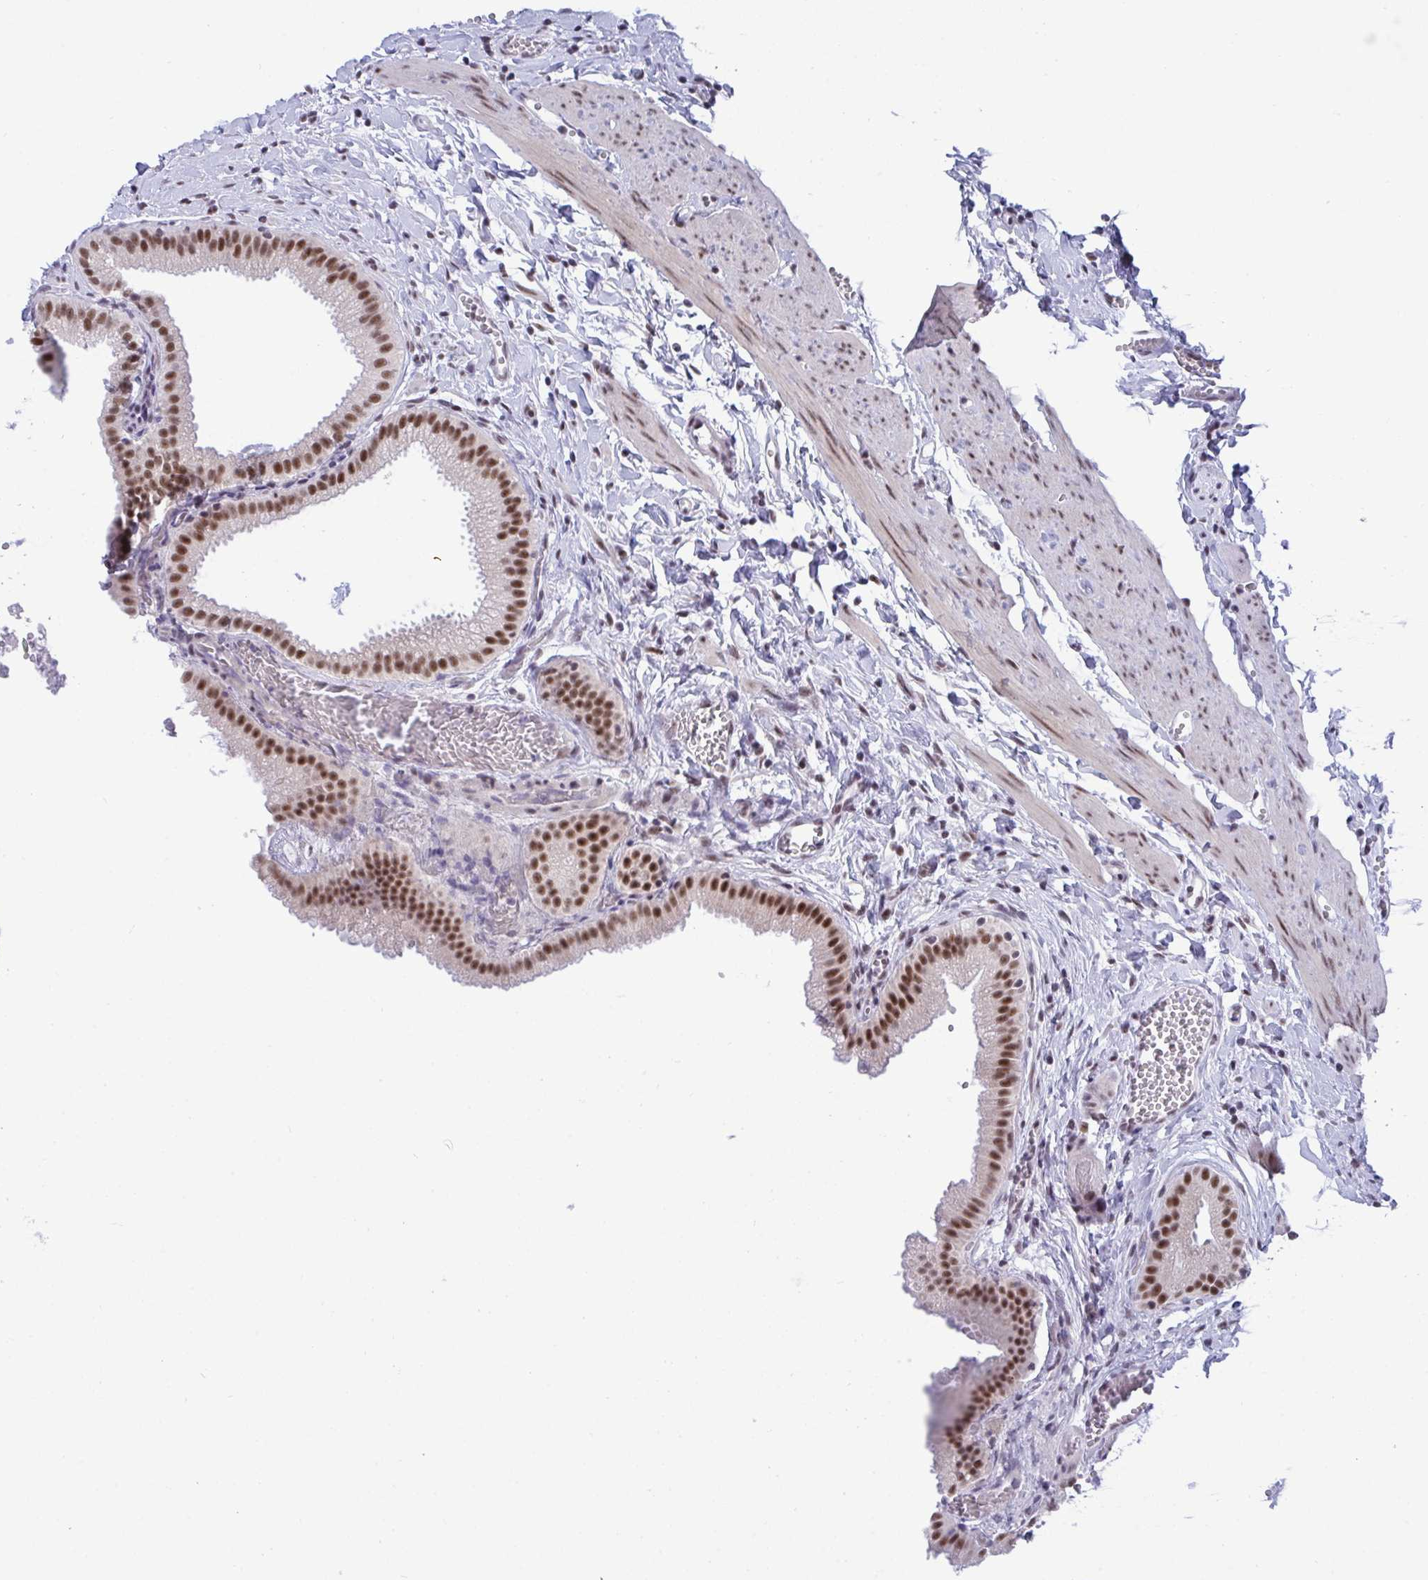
{"staining": {"intensity": "moderate", "quantity": ">75%", "location": "nuclear"}, "tissue": "gallbladder", "cell_type": "Glandular cells", "image_type": "normal", "snomed": [{"axis": "morphology", "description": "Normal tissue, NOS"}, {"axis": "topography", "description": "Gallbladder"}], "caption": "Immunohistochemistry staining of benign gallbladder, which demonstrates medium levels of moderate nuclear positivity in about >75% of glandular cells indicating moderate nuclear protein expression. The staining was performed using DAB (3,3'-diaminobenzidine) (brown) for protein detection and nuclei were counterstained in hematoxylin (blue).", "gene": "WBP11", "patient": {"sex": "female", "age": 63}}